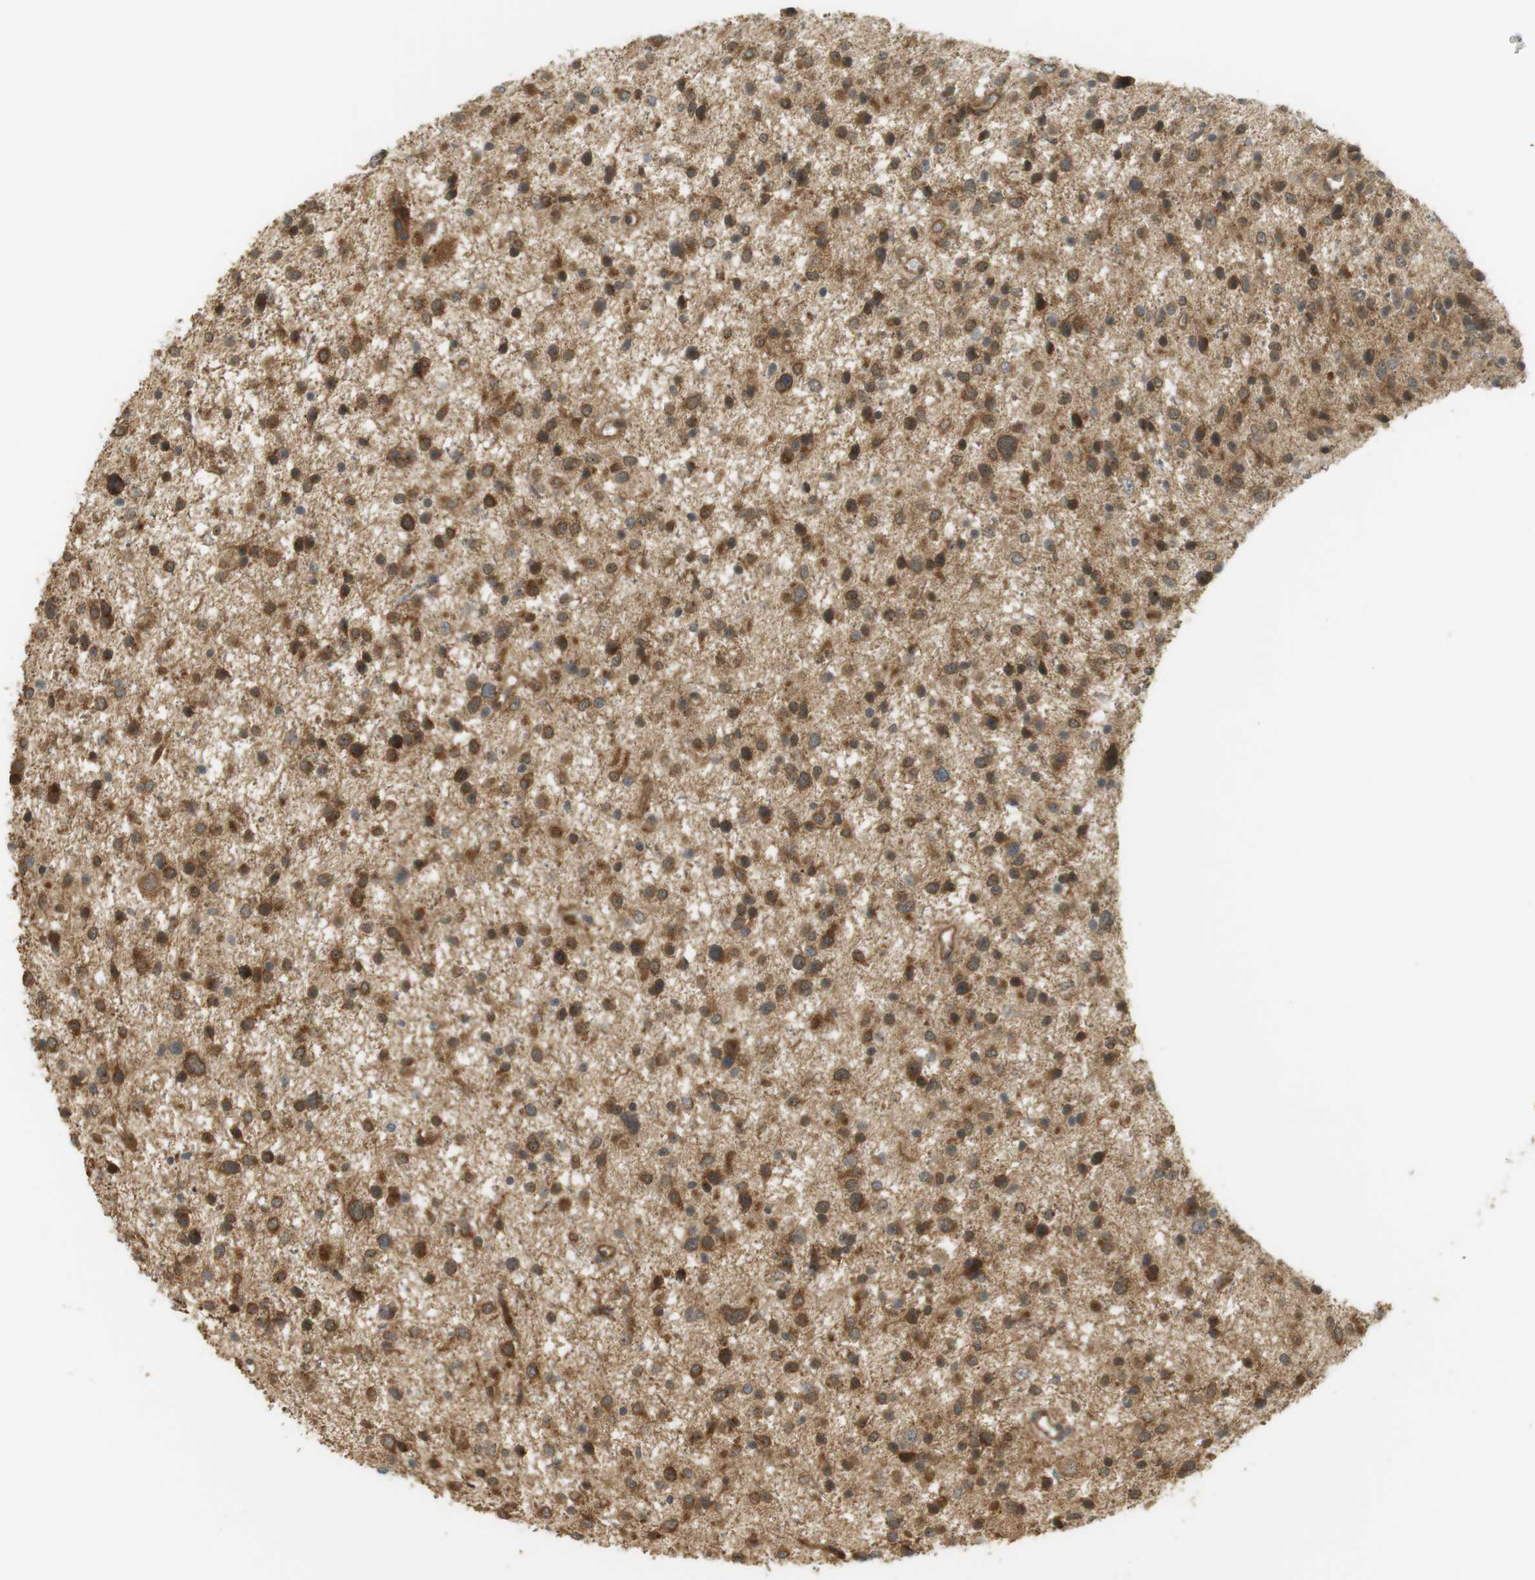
{"staining": {"intensity": "strong", "quantity": "25%-75%", "location": "cytoplasmic/membranous,nuclear"}, "tissue": "glioma", "cell_type": "Tumor cells", "image_type": "cancer", "snomed": [{"axis": "morphology", "description": "Glioma, malignant, Low grade"}, {"axis": "topography", "description": "Brain"}], "caption": "Malignant low-grade glioma was stained to show a protein in brown. There is high levels of strong cytoplasmic/membranous and nuclear positivity in about 25%-75% of tumor cells. The protein of interest is stained brown, and the nuclei are stained in blue (DAB (3,3'-diaminobenzidine) IHC with brightfield microscopy, high magnification).", "gene": "PA2G4", "patient": {"sex": "female", "age": 37}}